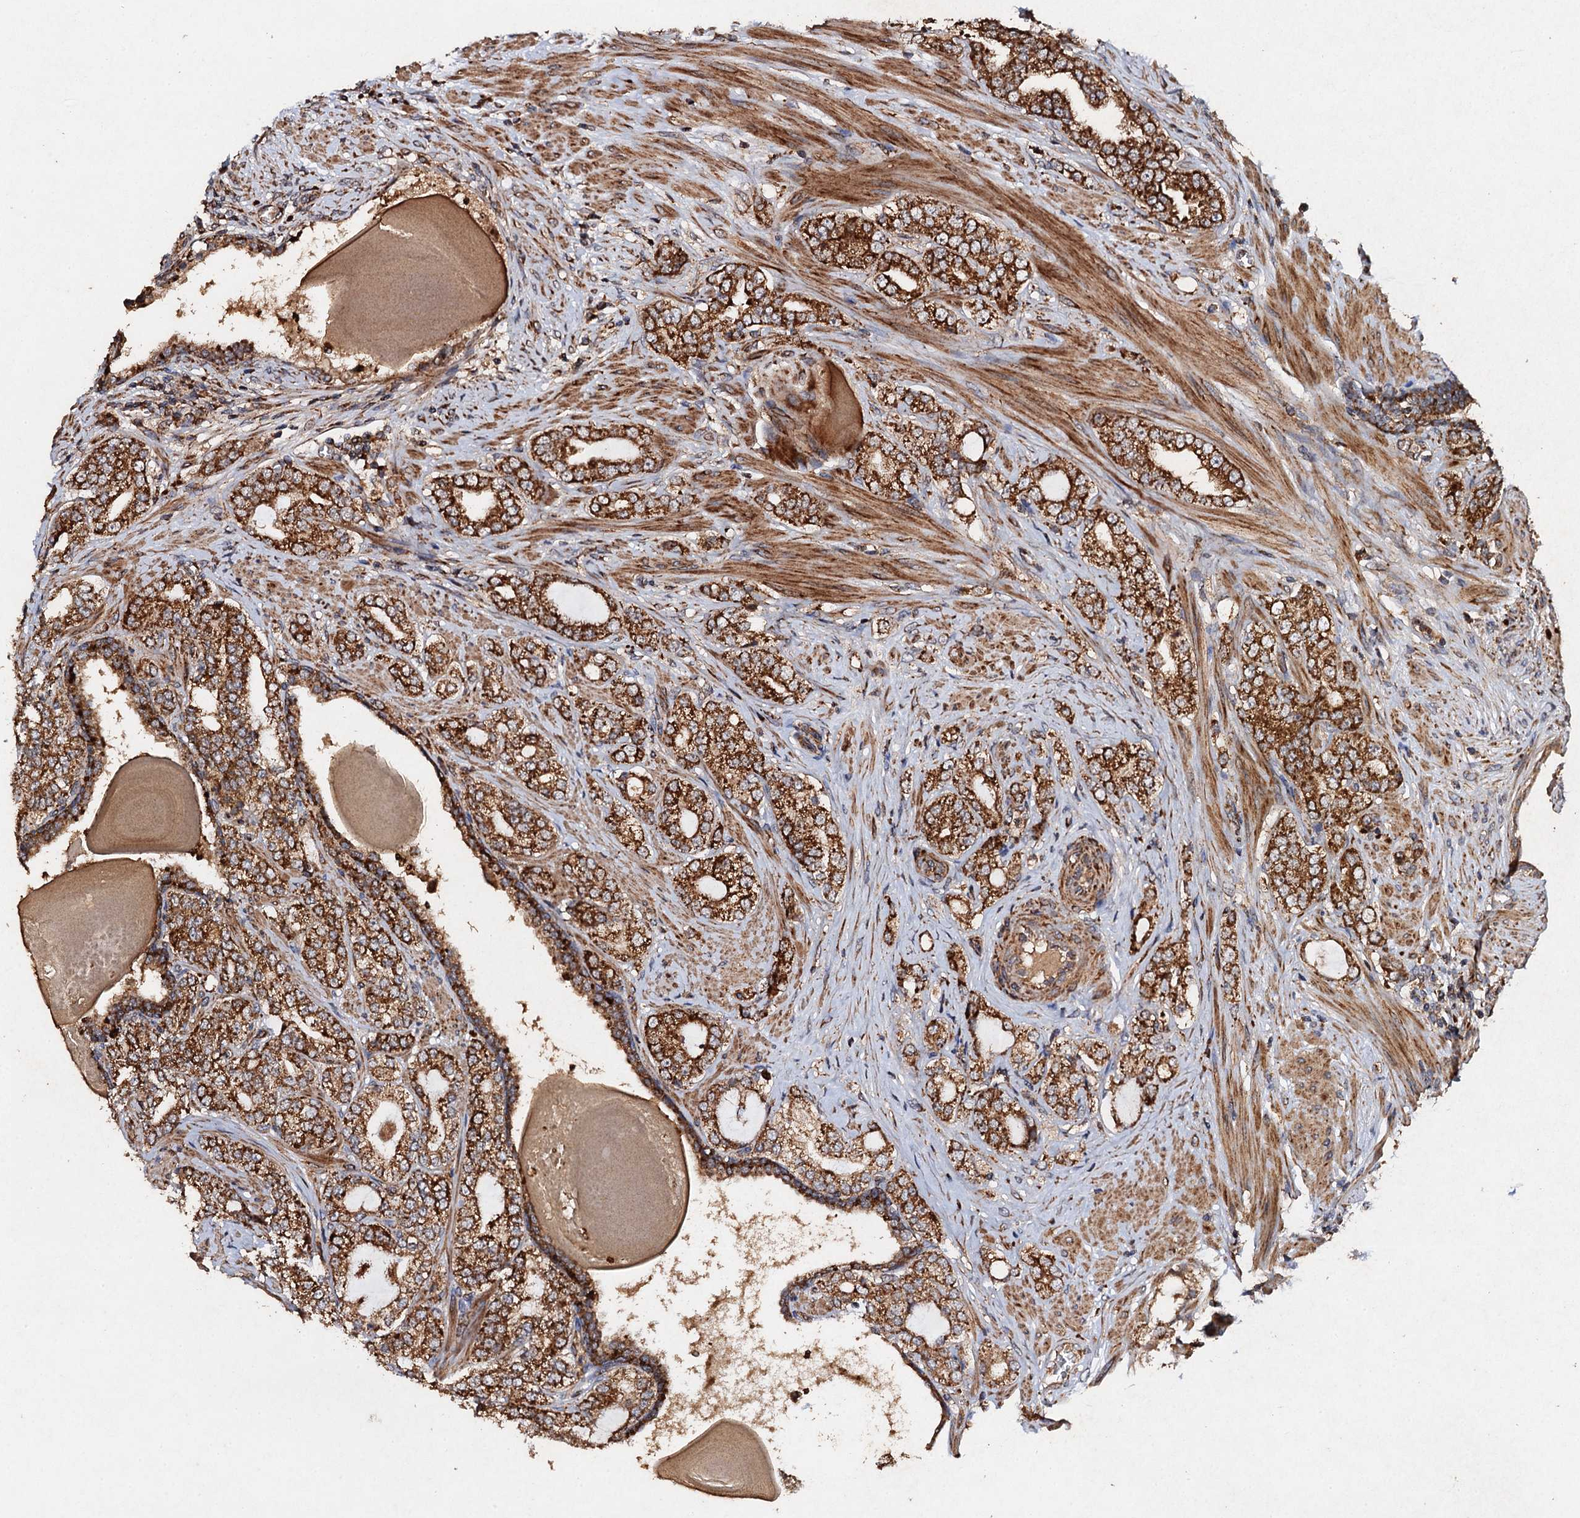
{"staining": {"intensity": "strong", "quantity": ">75%", "location": "cytoplasmic/membranous"}, "tissue": "prostate cancer", "cell_type": "Tumor cells", "image_type": "cancer", "snomed": [{"axis": "morphology", "description": "Adenocarcinoma, High grade"}, {"axis": "topography", "description": "Prostate"}], "caption": "This image reveals immunohistochemistry staining of human prostate cancer (adenocarcinoma (high-grade)), with high strong cytoplasmic/membranous expression in about >75% of tumor cells.", "gene": "NDUFA13", "patient": {"sex": "male", "age": 64}}